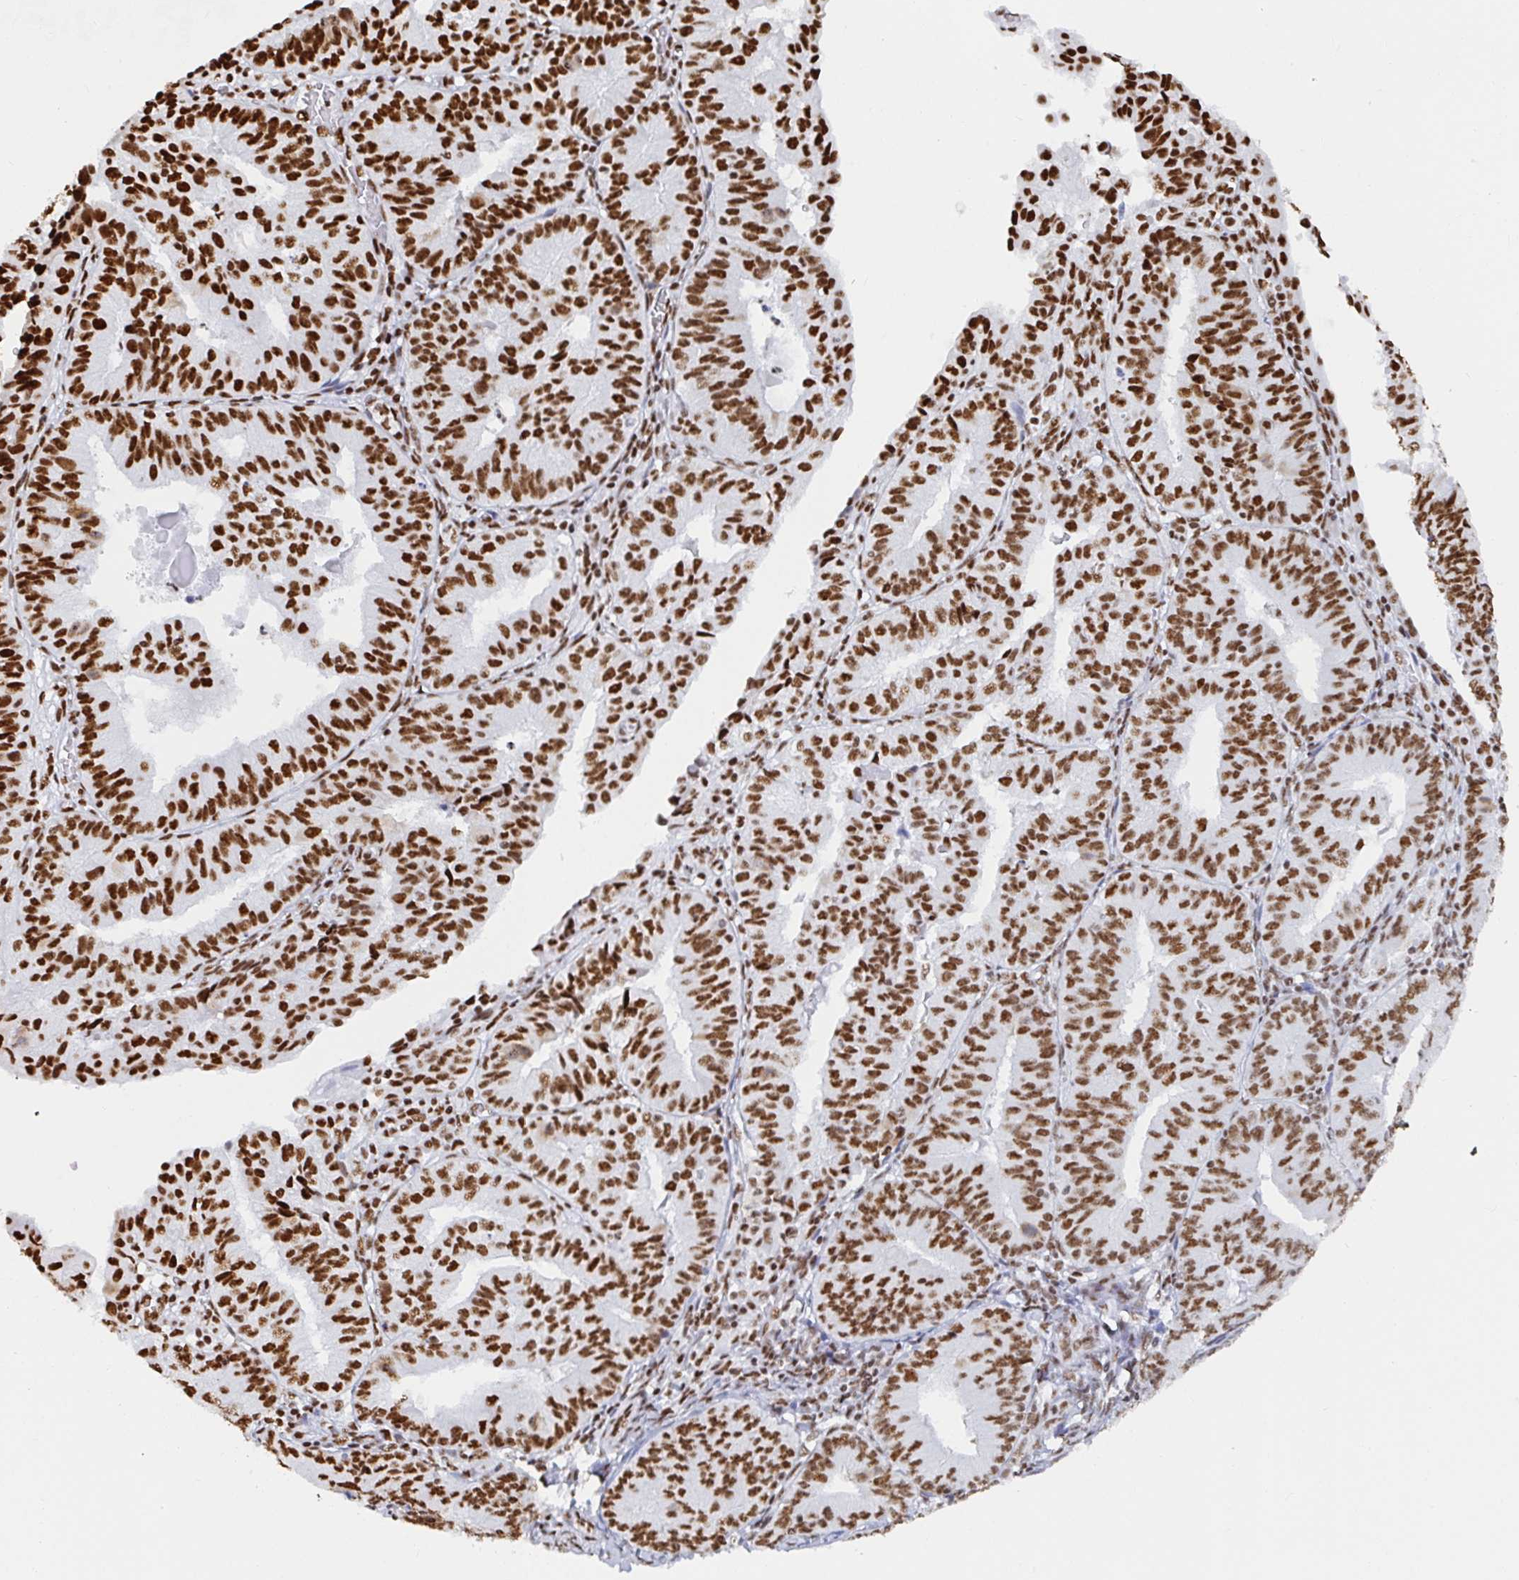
{"staining": {"intensity": "moderate", "quantity": ">75%", "location": "nuclear"}, "tissue": "endometrial cancer", "cell_type": "Tumor cells", "image_type": "cancer", "snomed": [{"axis": "morphology", "description": "Adenocarcinoma, NOS"}, {"axis": "topography", "description": "Endometrium"}], "caption": "Immunohistochemistry (IHC) image of neoplastic tissue: human endometrial cancer stained using IHC reveals medium levels of moderate protein expression localized specifically in the nuclear of tumor cells, appearing as a nuclear brown color.", "gene": "EWSR1", "patient": {"sex": "female", "age": 56}}